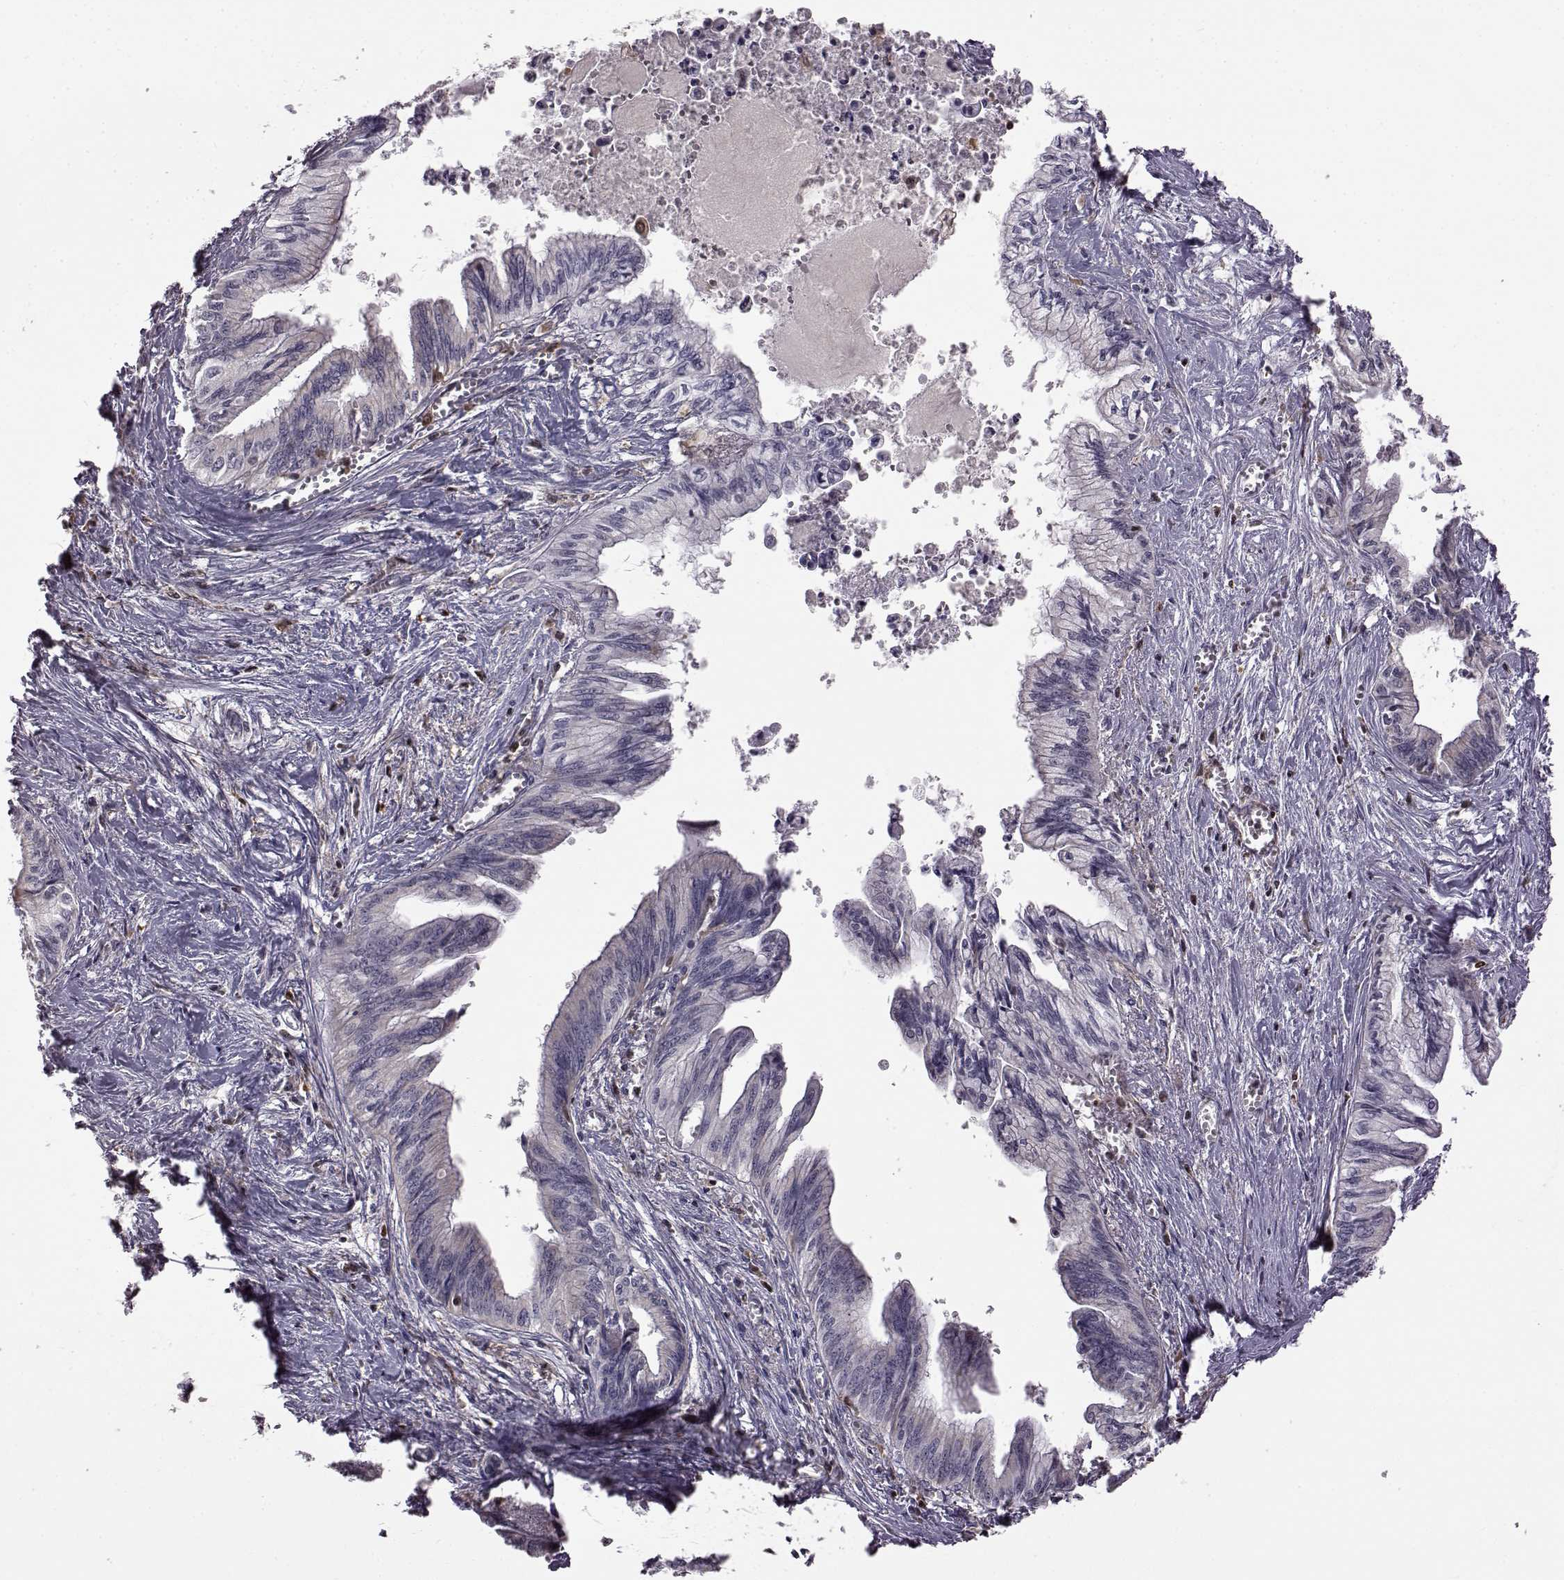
{"staining": {"intensity": "negative", "quantity": "none", "location": "none"}, "tissue": "pancreatic cancer", "cell_type": "Tumor cells", "image_type": "cancer", "snomed": [{"axis": "morphology", "description": "Adenocarcinoma, NOS"}, {"axis": "topography", "description": "Pancreas"}], "caption": "Image shows no significant protein positivity in tumor cells of pancreatic cancer. The staining is performed using DAB (3,3'-diaminobenzidine) brown chromogen with nuclei counter-stained in using hematoxylin.", "gene": "DOK2", "patient": {"sex": "female", "age": 61}}